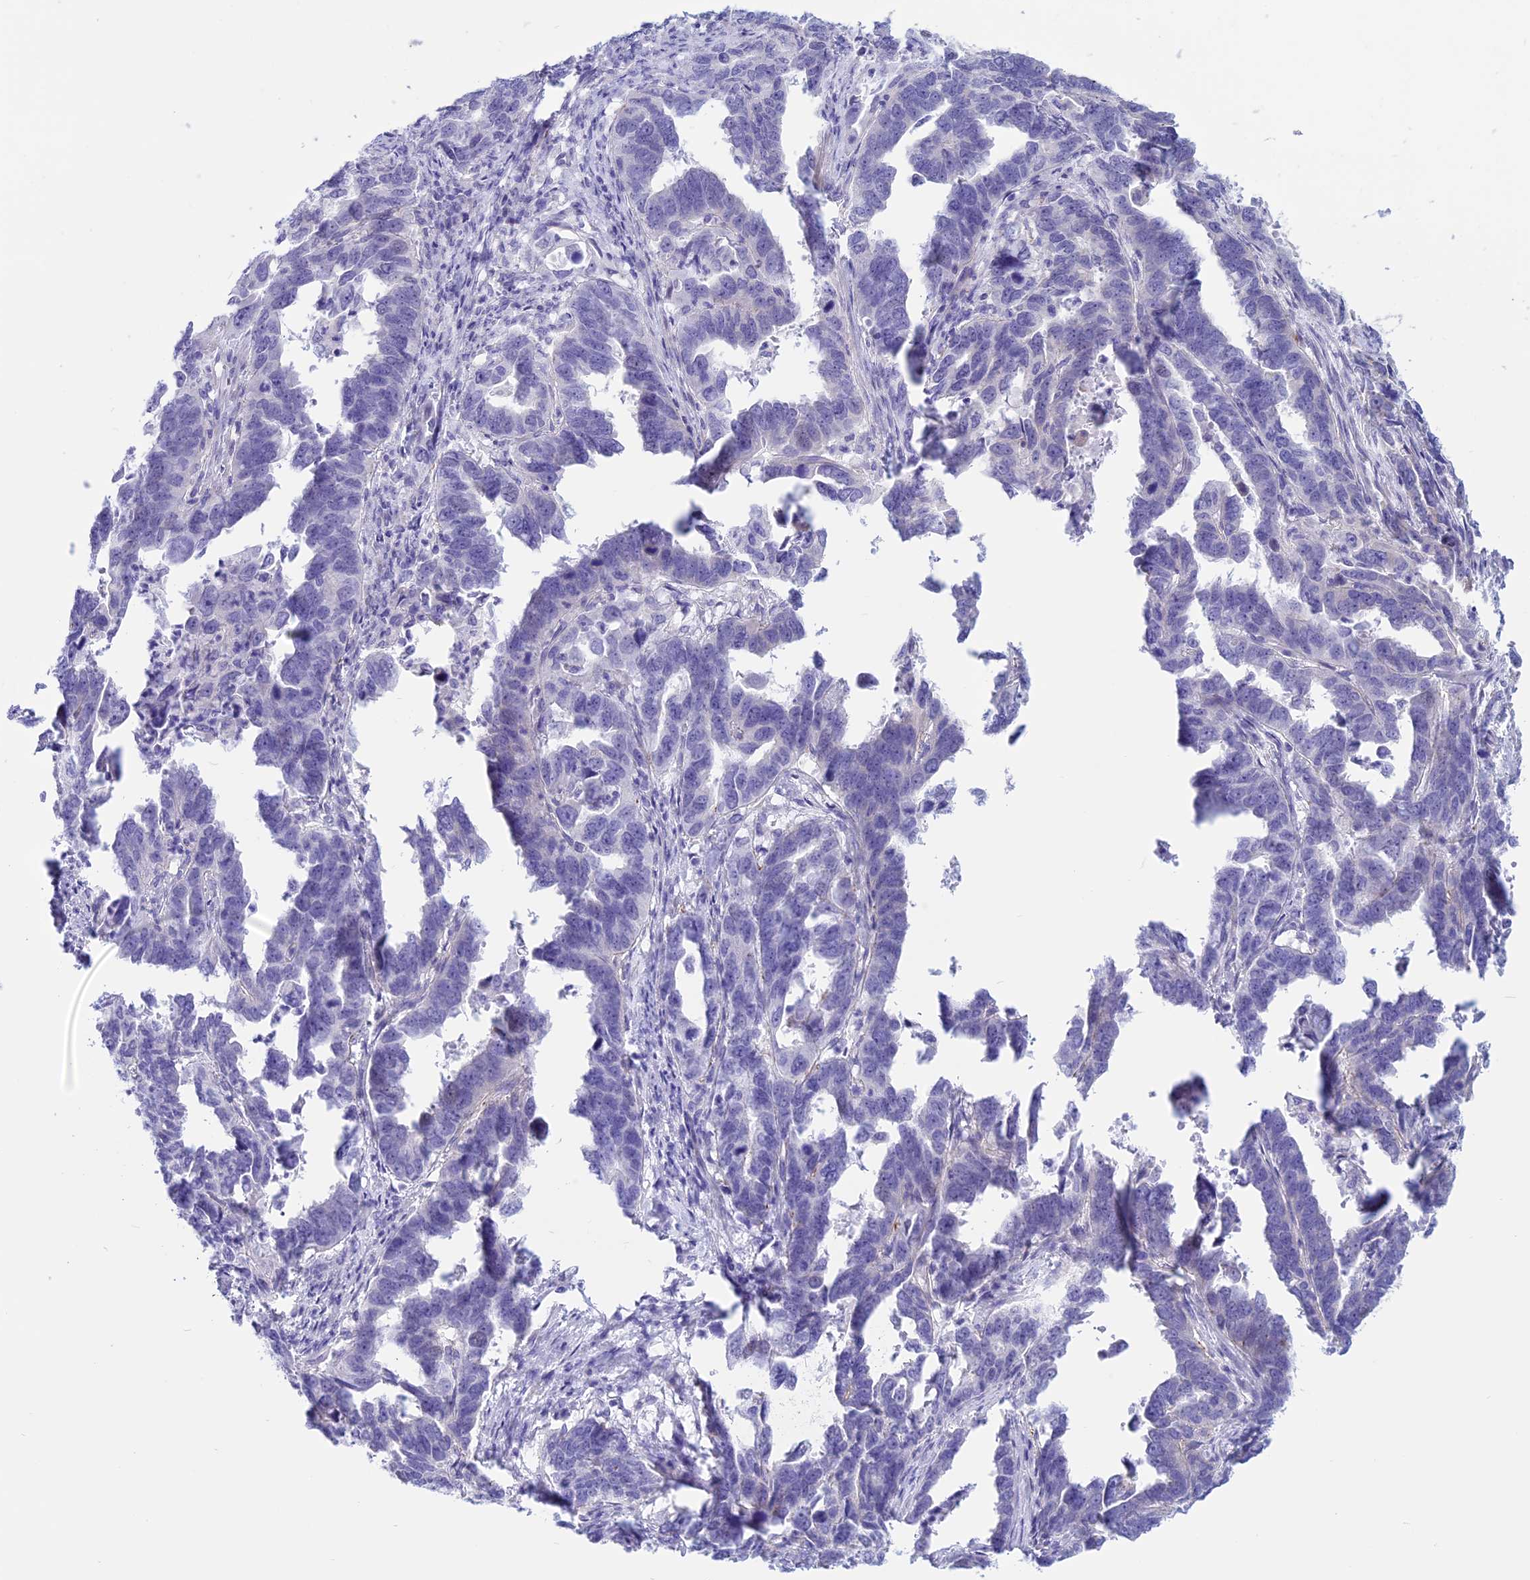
{"staining": {"intensity": "negative", "quantity": "none", "location": "none"}, "tissue": "endometrial cancer", "cell_type": "Tumor cells", "image_type": "cancer", "snomed": [{"axis": "morphology", "description": "Adenocarcinoma, NOS"}, {"axis": "topography", "description": "Endometrium"}], "caption": "Endometrial adenocarcinoma was stained to show a protein in brown. There is no significant expression in tumor cells.", "gene": "SPHKAP", "patient": {"sex": "female", "age": 65}}